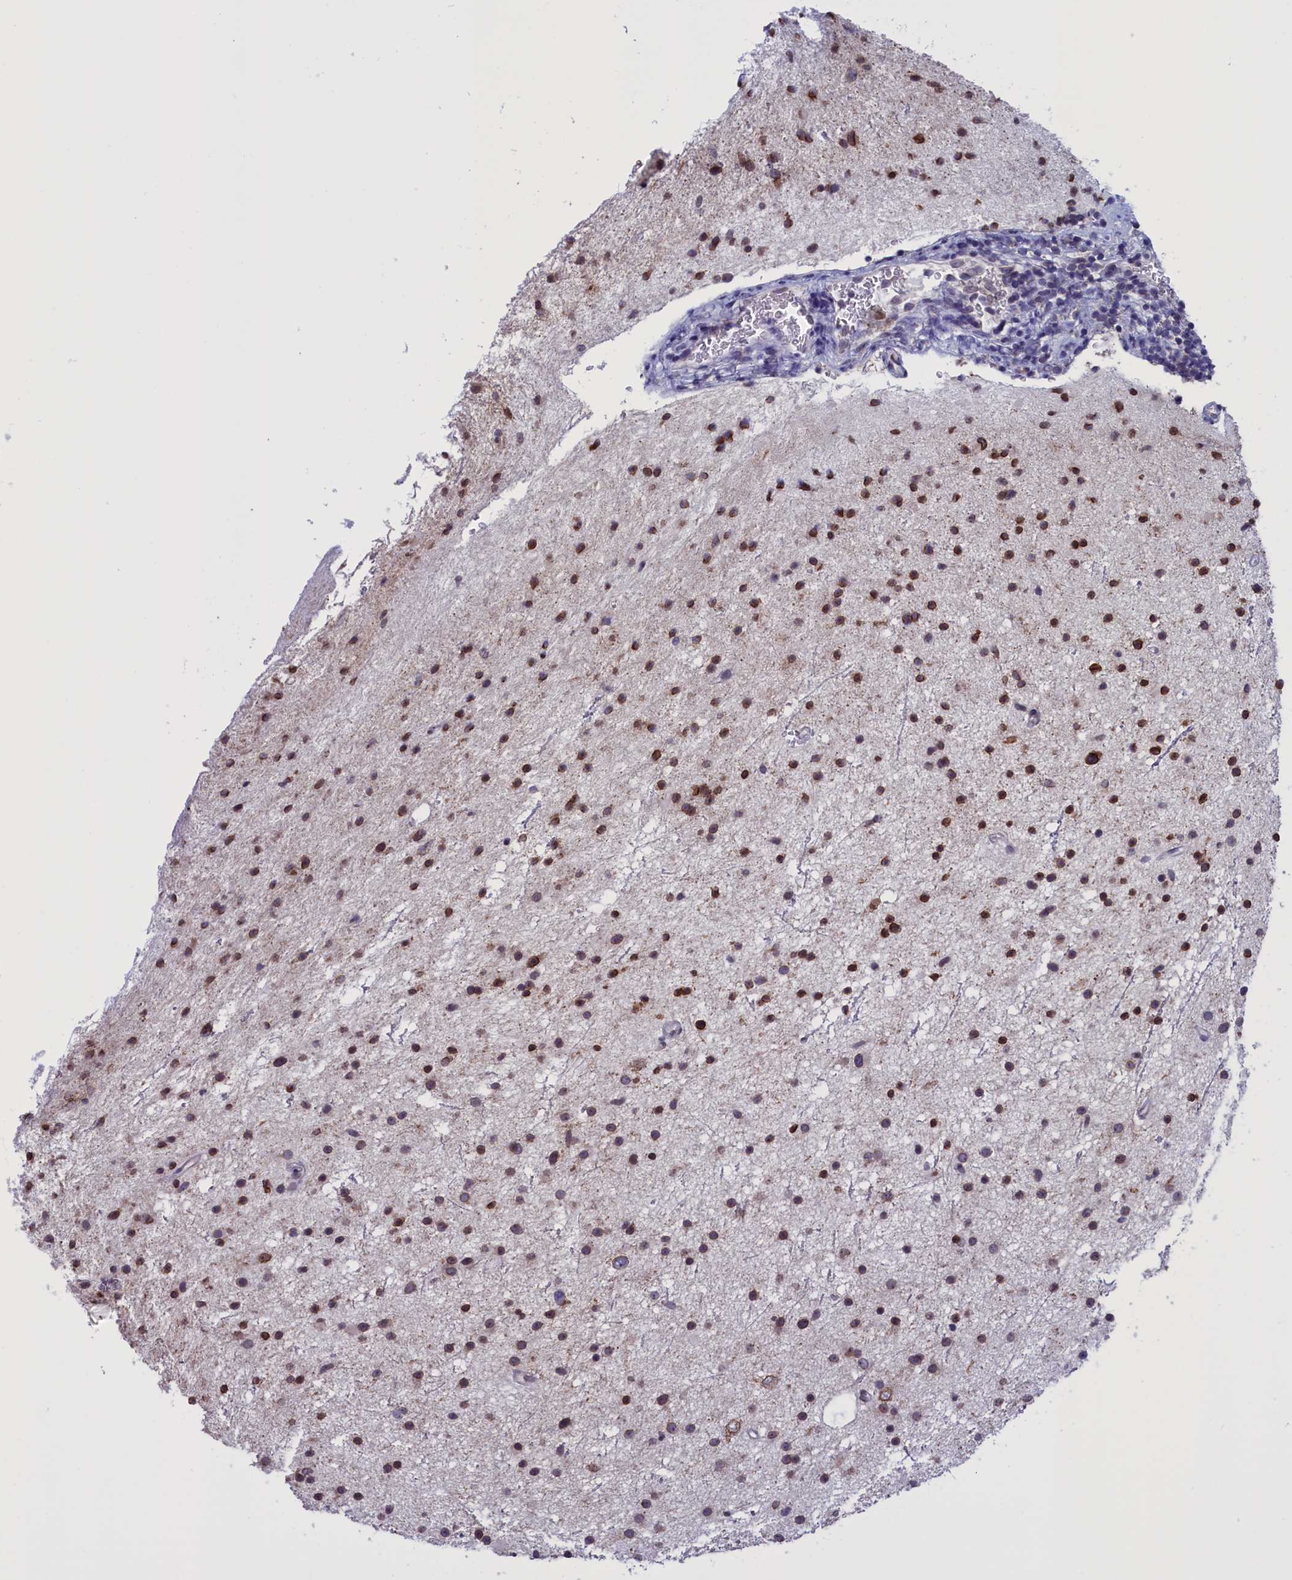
{"staining": {"intensity": "moderate", "quantity": ">75%", "location": "cytoplasmic/membranous"}, "tissue": "glioma", "cell_type": "Tumor cells", "image_type": "cancer", "snomed": [{"axis": "morphology", "description": "Glioma, malignant, Low grade"}, {"axis": "topography", "description": "Cerebral cortex"}], "caption": "Human glioma stained for a protein (brown) reveals moderate cytoplasmic/membranous positive expression in approximately >75% of tumor cells.", "gene": "PARS2", "patient": {"sex": "female", "age": 39}}